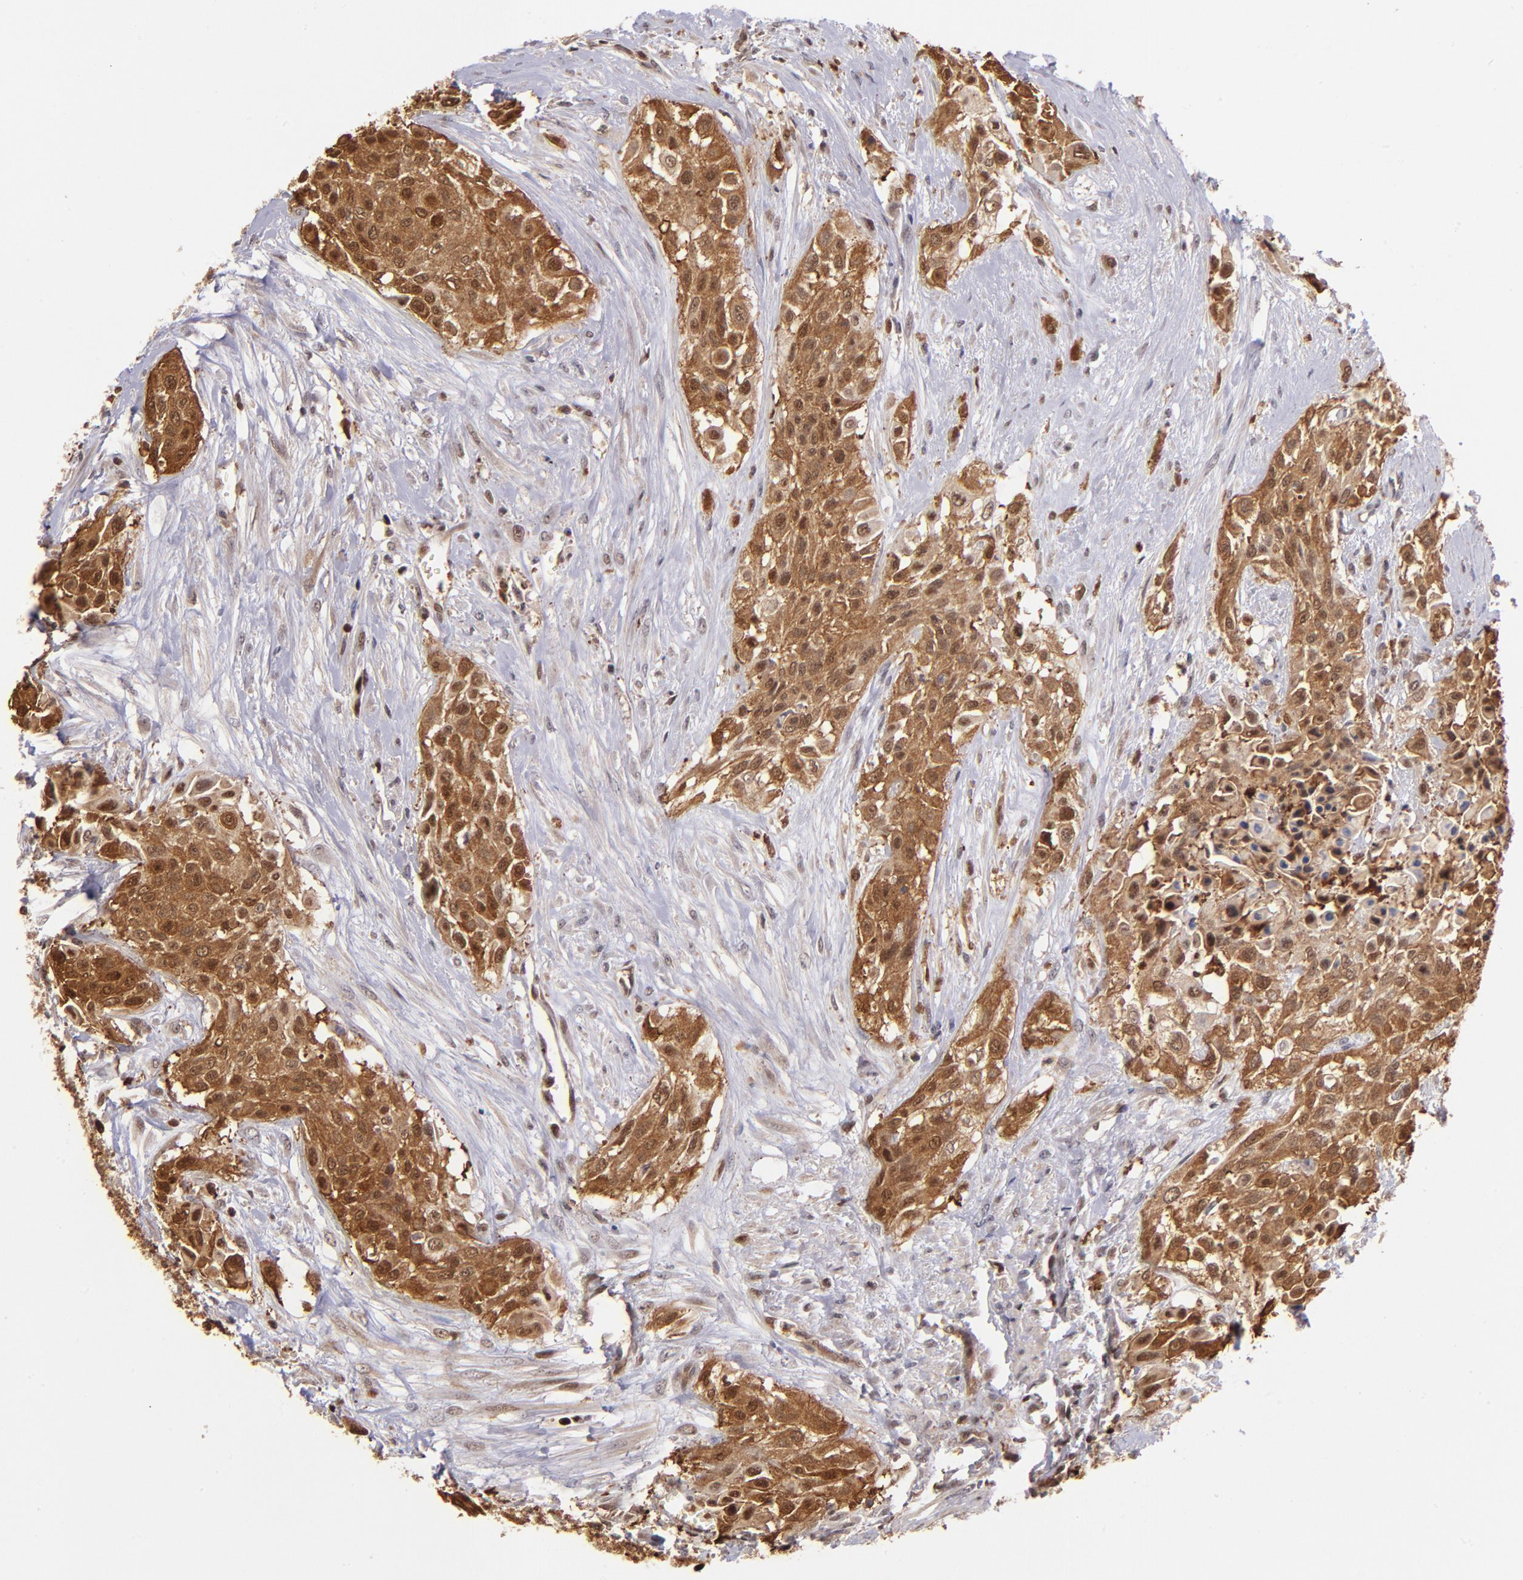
{"staining": {"intensity": "moderate", "quantity": ">75%", "location": "cytoplasmic/membranous,nuclear"}, "tissue": "urothelial cancer", "cell_type": "Tumor cells", "image_type": "cancer", "snomed": [{"axis": "morphology", "description": "Urothelial carcinoma, High grade"}, {"axis": "topography", "description": "Urinary bladder"}], "caption": "Urothelial cancer was stained to show a protein in brown. There is medium levels of moderate cytoplasmic/membranous and nuclear positivity in about >75% of tumor cells.", "gene": "YWHAB", "patient": {"sex": "male", "age": 57}}